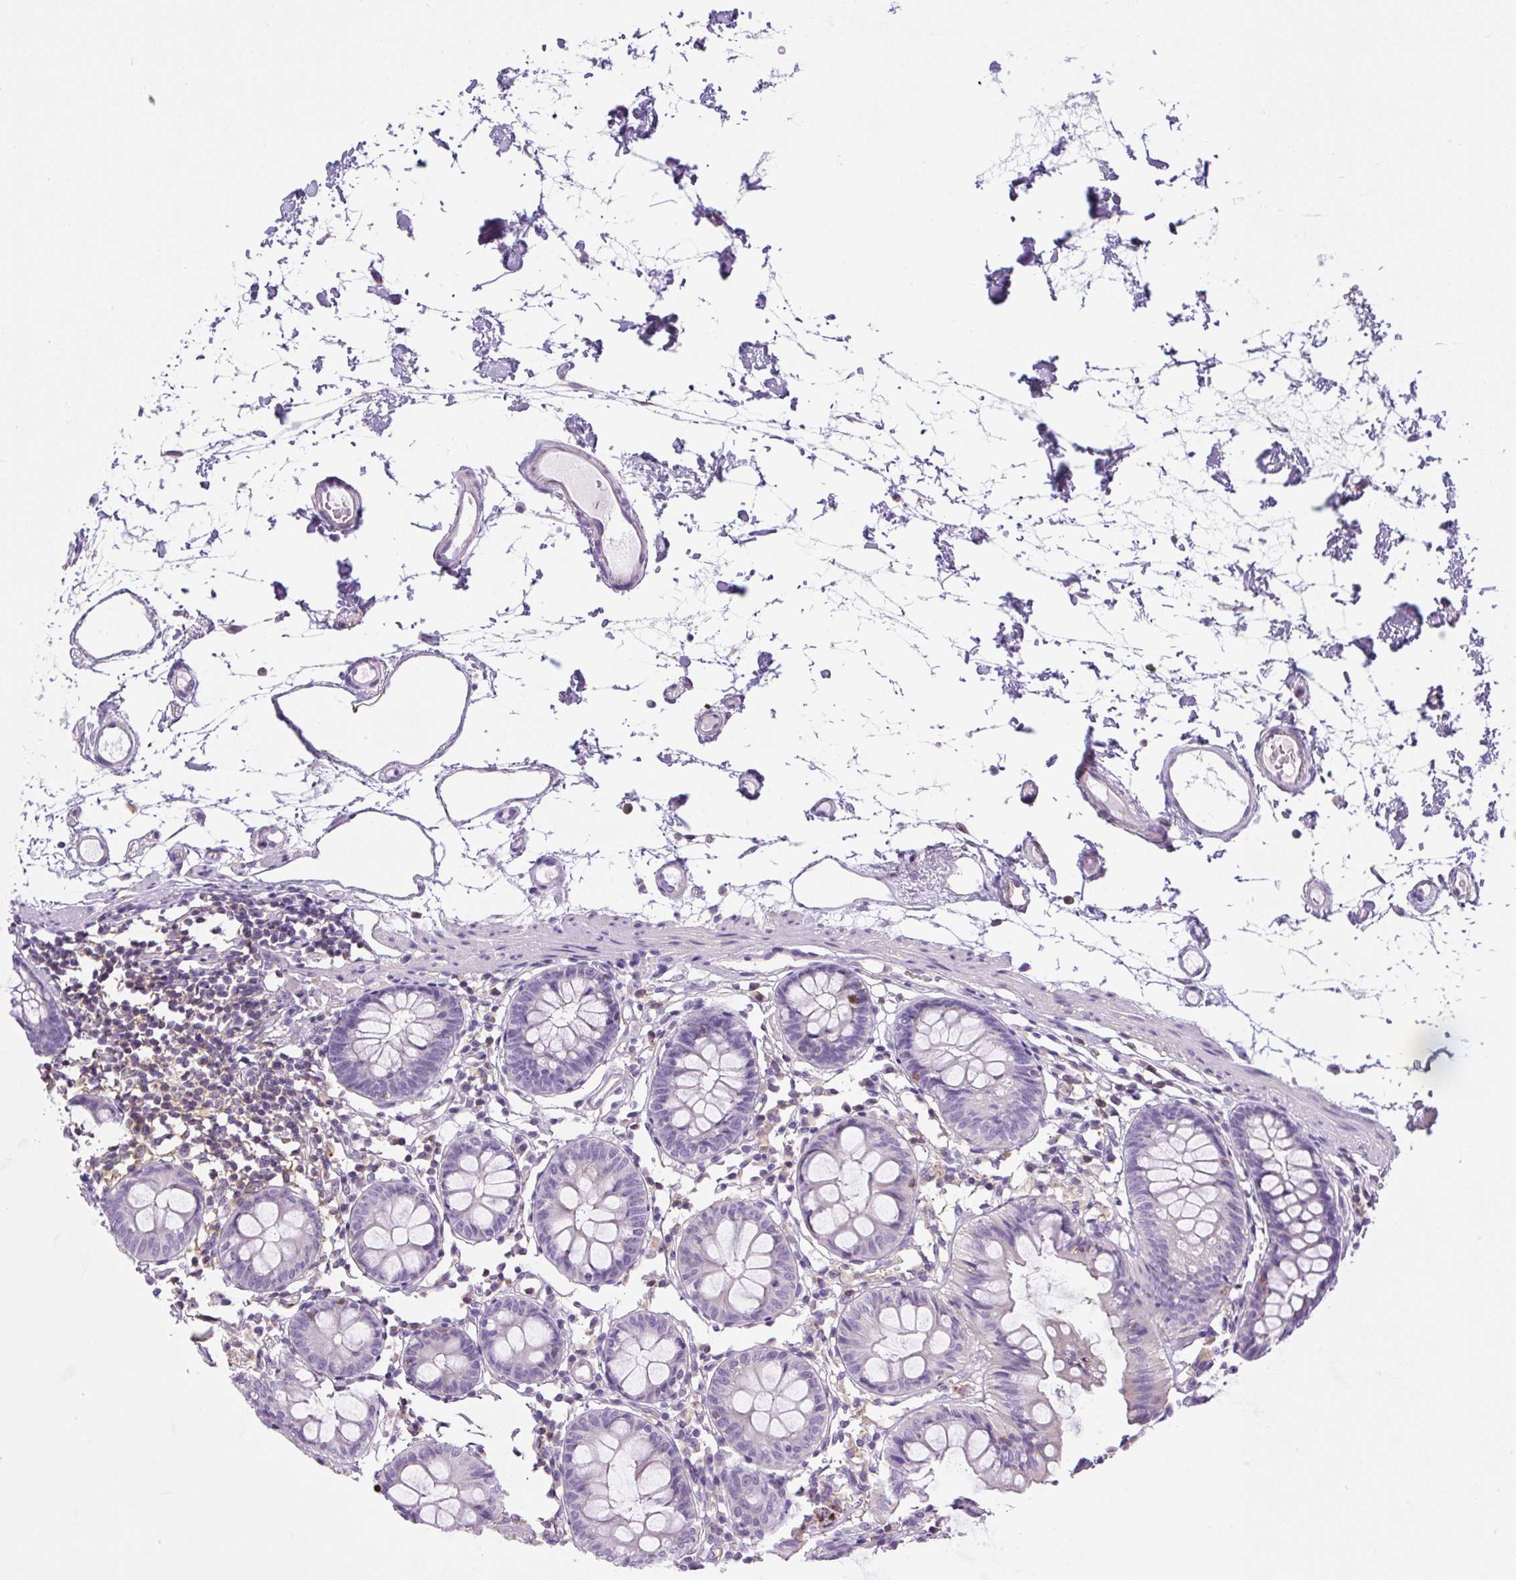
{"staining": {"intensity": "moderate", "quantity": "25%-75%", "location": "cytoplasmic/membranous"}, "tissue": "colon", "cell_type": "Endothelial cells", "image_type": "normal", "snomed": [{"axis": "morphology", "description": "Normal tissue, NOS"}, {"axis": "topography", "description": "Colon"}], "caption": "About 25%-75% of endothelial cells in benign human colon reveal moderate cytoplasmic/membranous protein staining as visualized by brown immunohistochemical staining.", "gene": "PIP5KL1", "patient": {"sex": "female", "age": 84}}